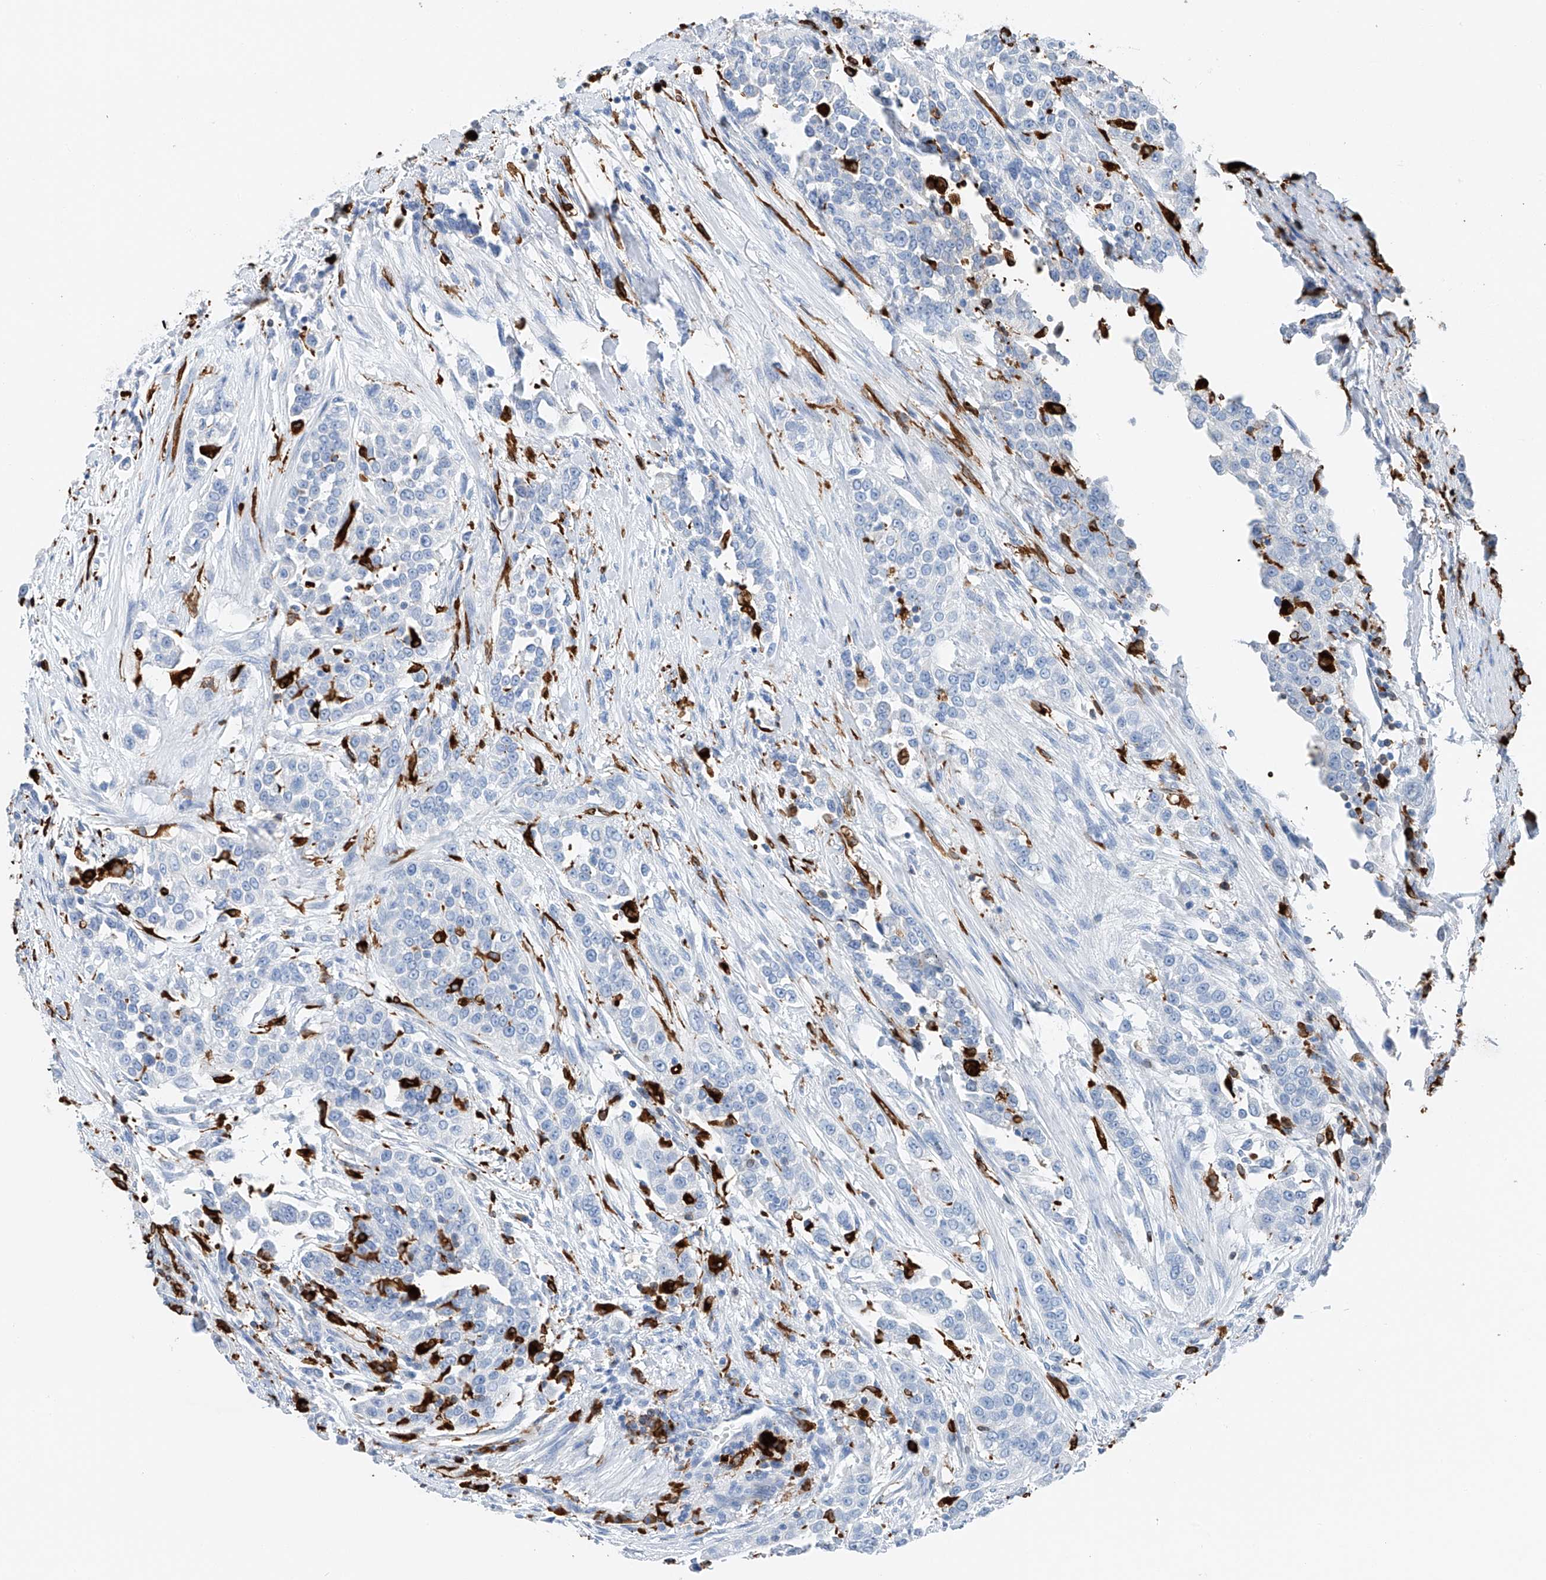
{"staining": {"intensity": "negative", "quantity": "none", "location": "none"}, "tissue": "urothelial cancer", "cell_type": "Tumor cells", "image_type": "cancer", "snomed": [{"axis": "morphology", "description": "Urothelial carcinoma, High grade"}, {"axis": "topography", "description": "Urinary bladder"}], "caption": "Immunohistochemical staining of urothelial cancer exhibits no significant staining in tumor cells.", "gene": "TBXAS1", "patient": {"sex": "female", "age": 80}}